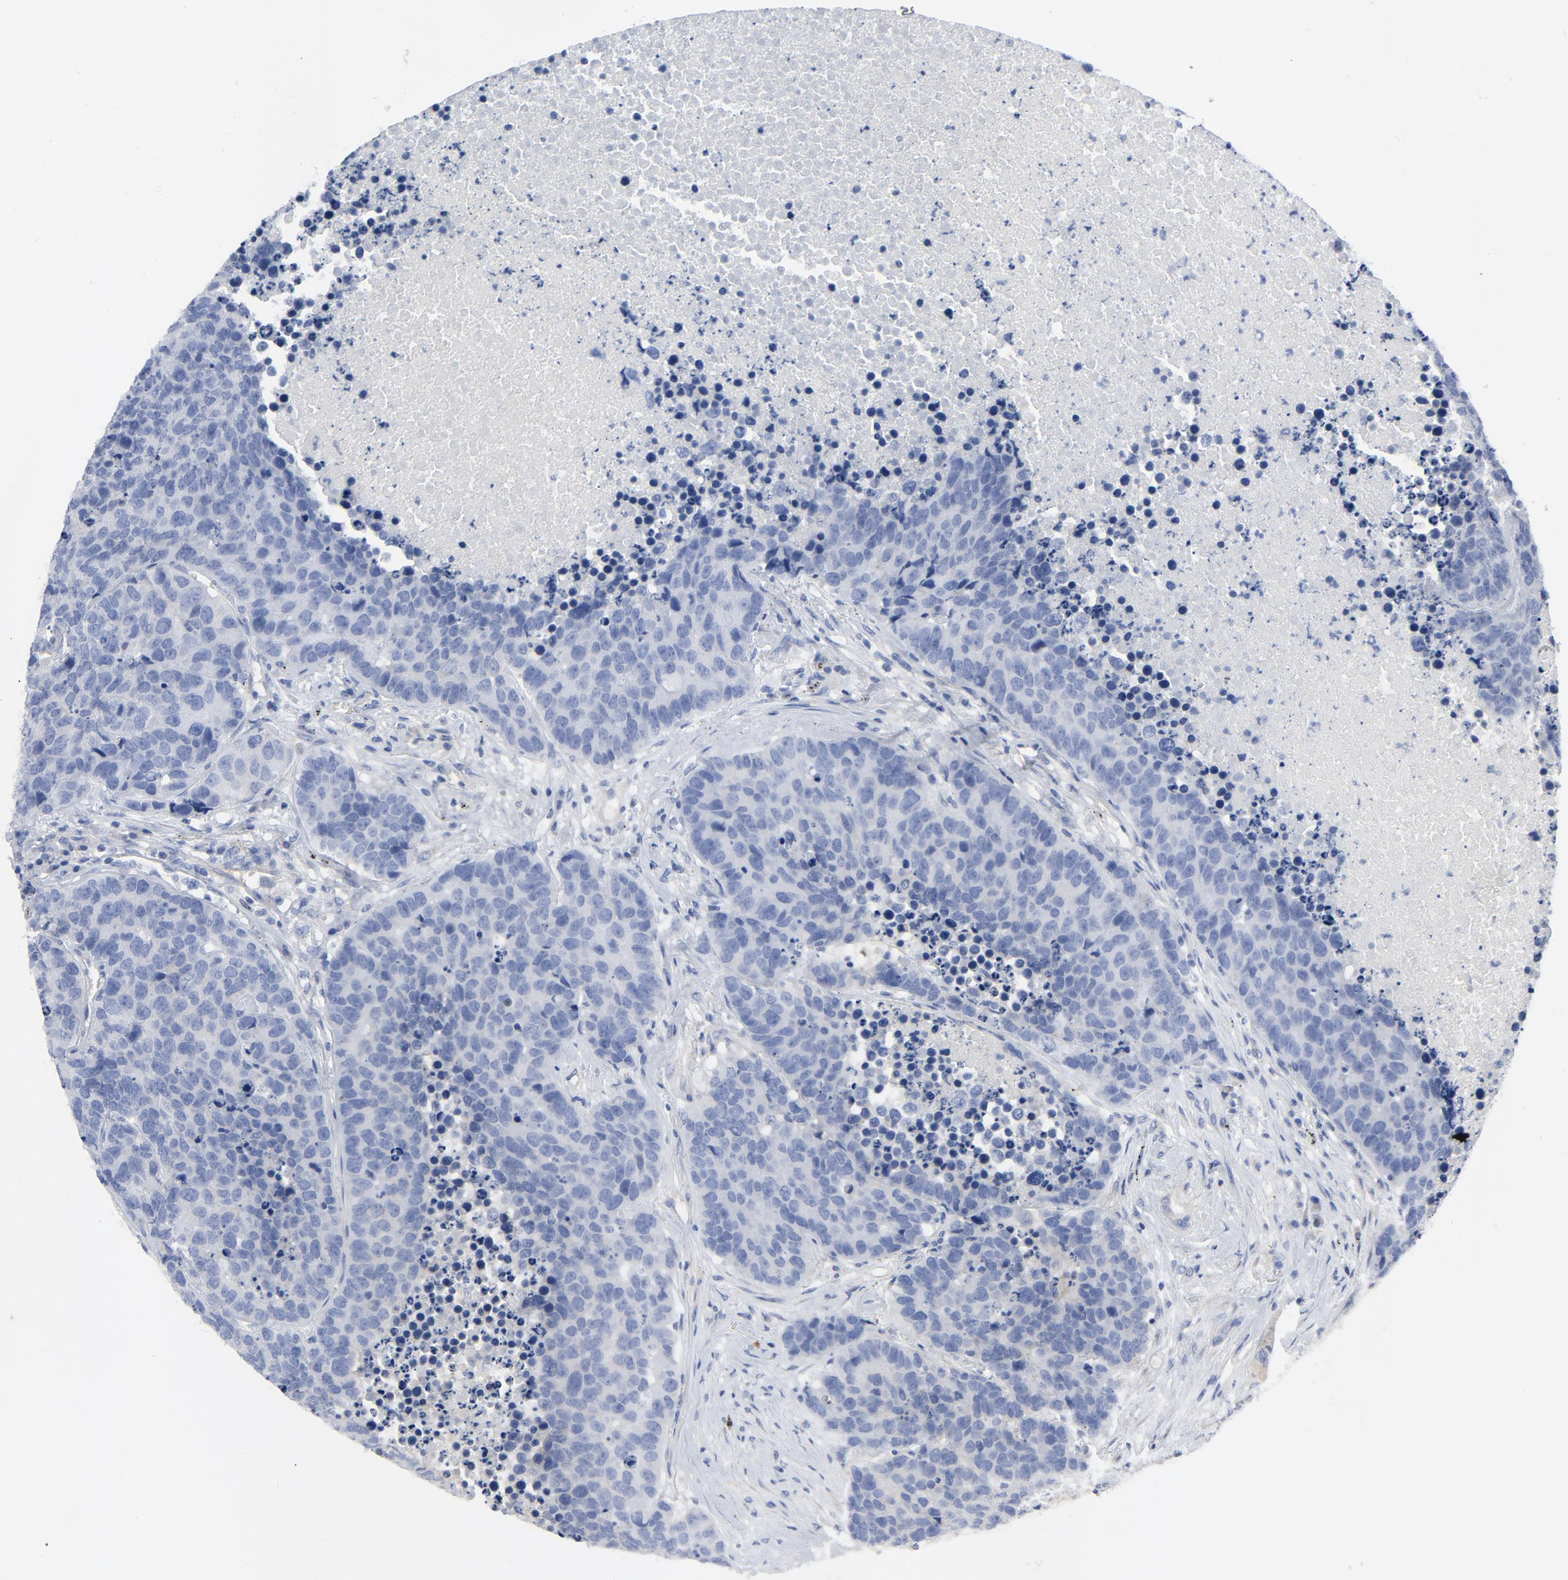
{"staining": {"intensity": "negative", "quantity": "none", "location": "none"}, "tissue": "carcinoid", "cell_type": "Tumor cells", "image_type": "cancer", "snomed": [{"axis": "morphology", "description": "Carcinoid, malignant, NOS"}, {"axis": "topography", "description": "Lung"}], "caption": "Protein analysis of carcinoid shows no significant staining in tumor cells. The staining is performed using DAB brown chromogen with nuclei counter-stained in using hematoxylin.", "gene": "DYNLT3", "patient": {"sex": "male", "age": 60}}